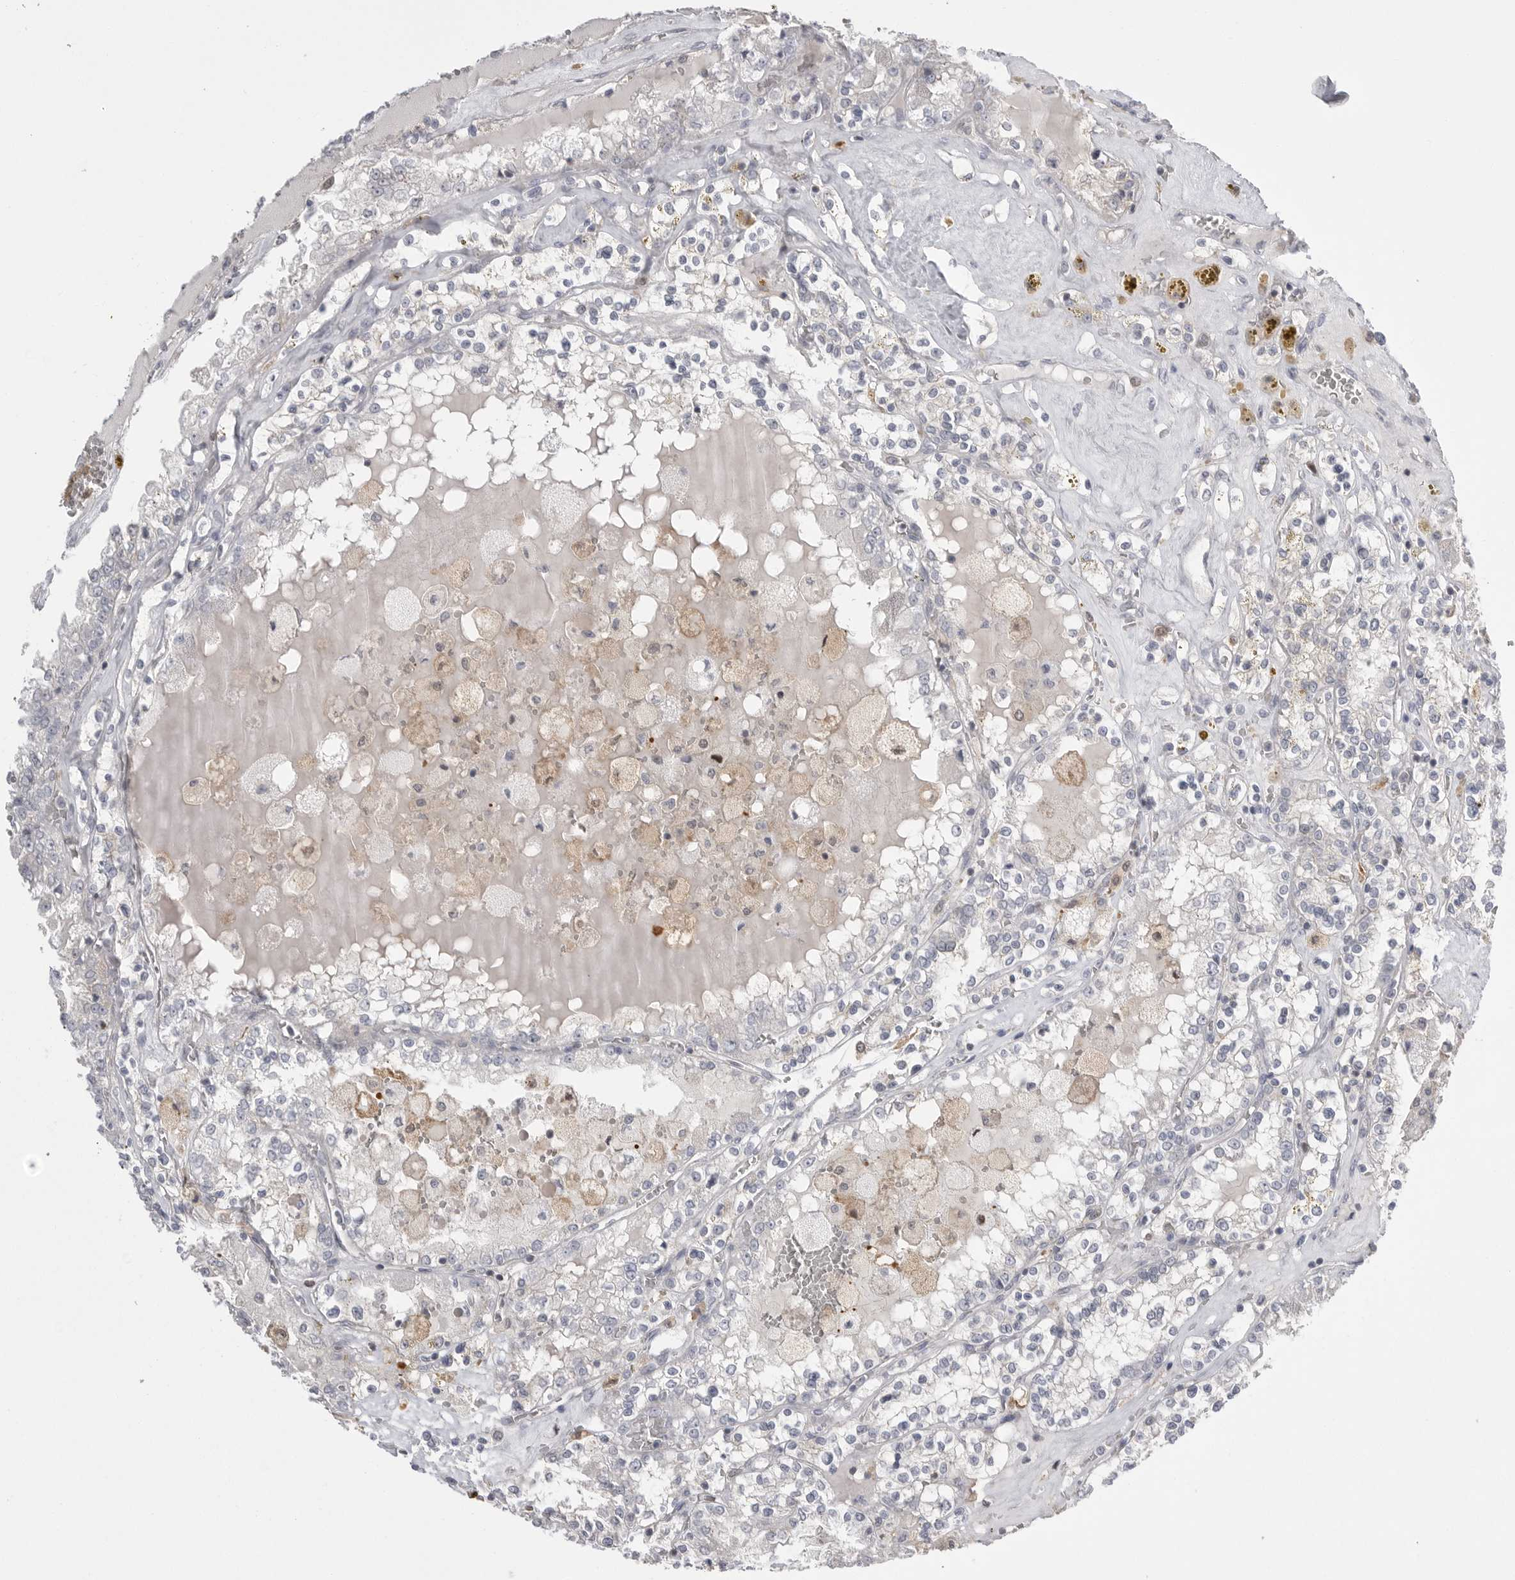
{"staining": {"intensity": "negative", "quantity": "none", "location": "none"}, "tissue": "renal cancer", "cell_type": "Tumor cells", "image_type": "cancer", "snomed": [{"axis": "morphology", "description": "Adenocarcinoma, NOS"}, {"axis": "topography", "description": "Kidney"}], "caption": "Tumor cells are negative for protein expression in human renal cancer (adenocarcinoma). (Brightfield microscopy of DAB (3,3'-diaminobenzidine) immunohistochemistry at high magnification).", "gene": "KYAT3", "patient": {"sex": "female", "age": 56}}